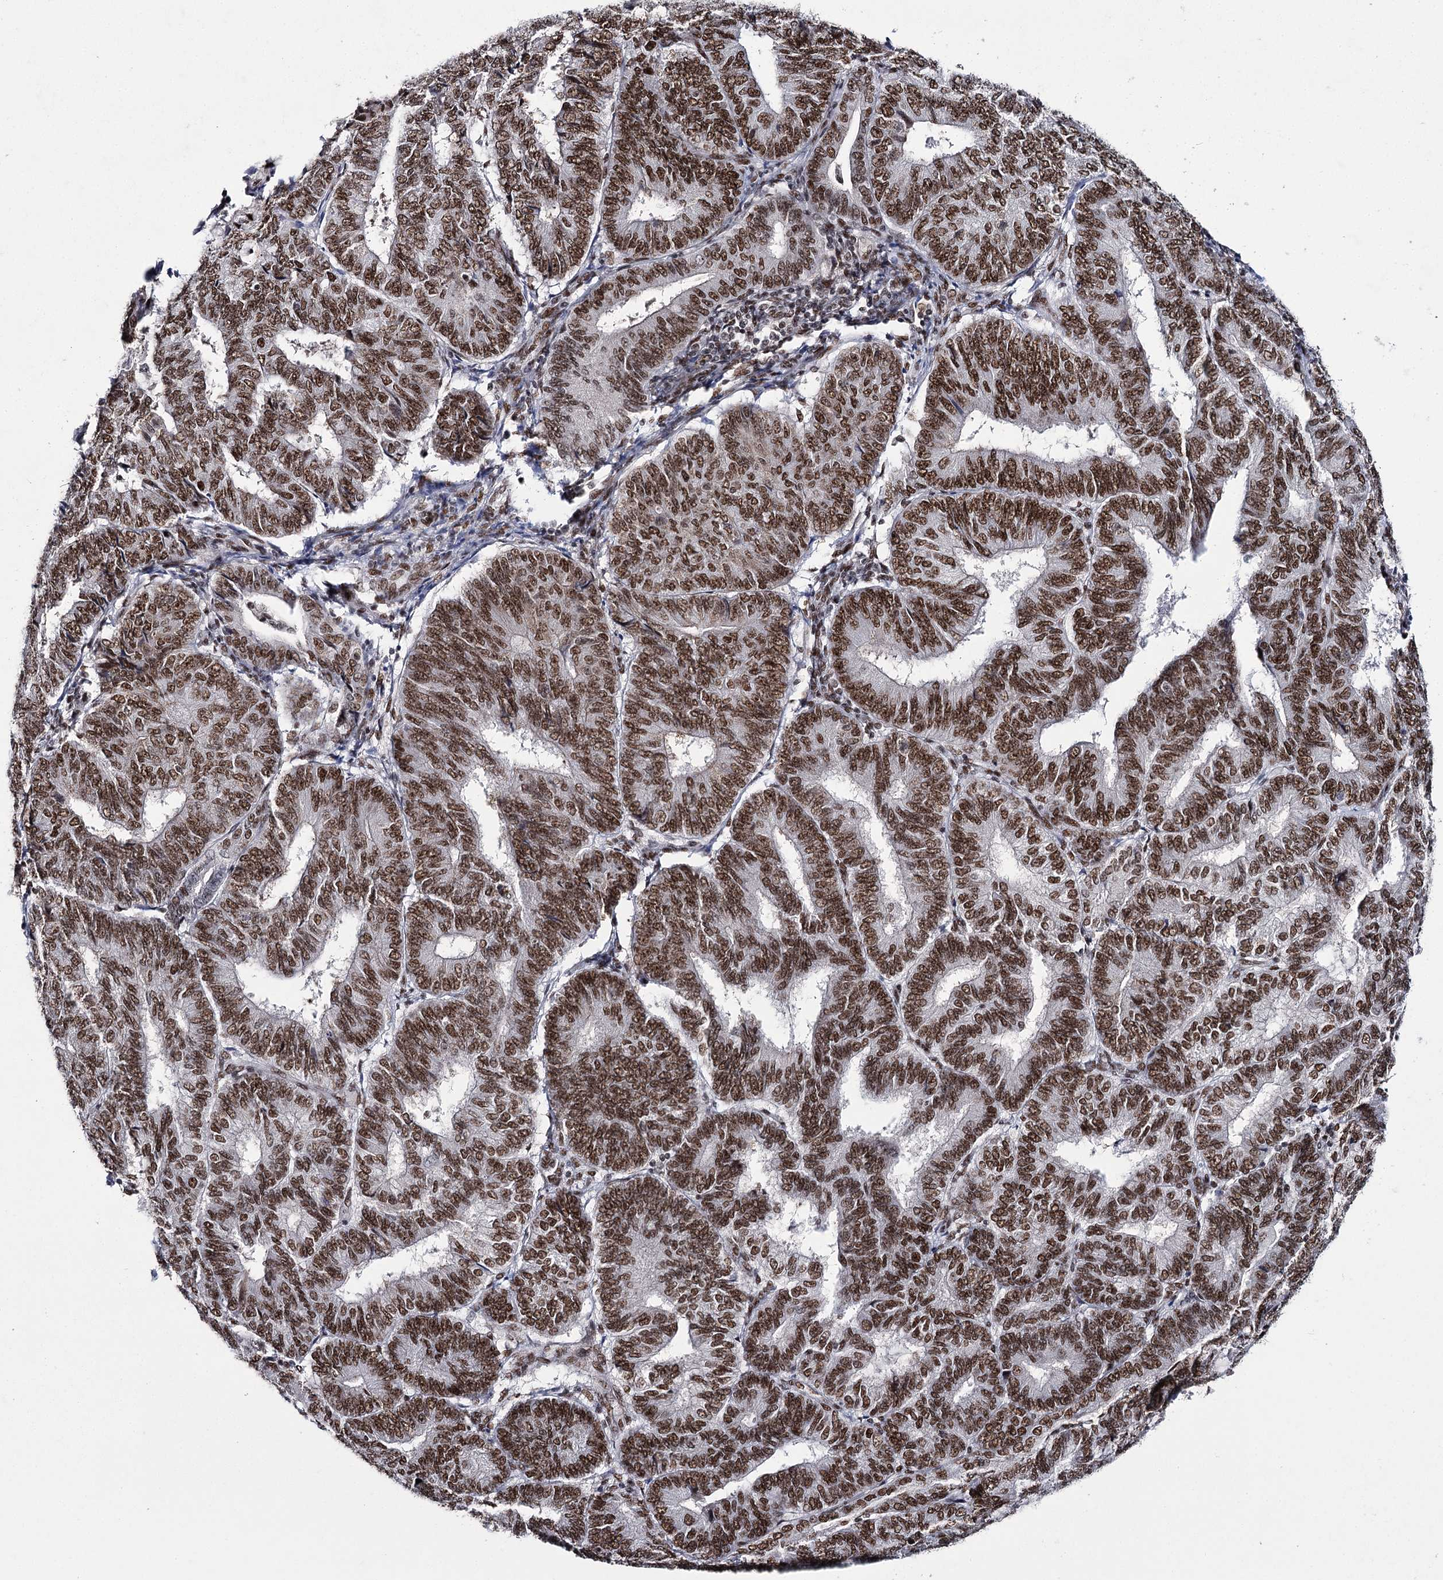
{"staining": {"intensity": "strong", "quantity": ">75%", "location": "nuclear"}, "tissue": "endometrial cancer", "cell_type": "Tumor cells", "image_type": "cancer", "snomed": [{"axis": "morphology", "description": "Adenocarcinoma, NOS"}, {"axis": "topography", "description": "Endometrium"}], "caption": "The micrograph displays a brown stain indicating the presence of a protein in the nuclear of tumor cells in adenocarcinoma (endometrial). The protein of interest is shown in brown color, while the nuclei are stained blue.", "gene": "SCAF8", "patient": {"sex": "female", "age": 81}}